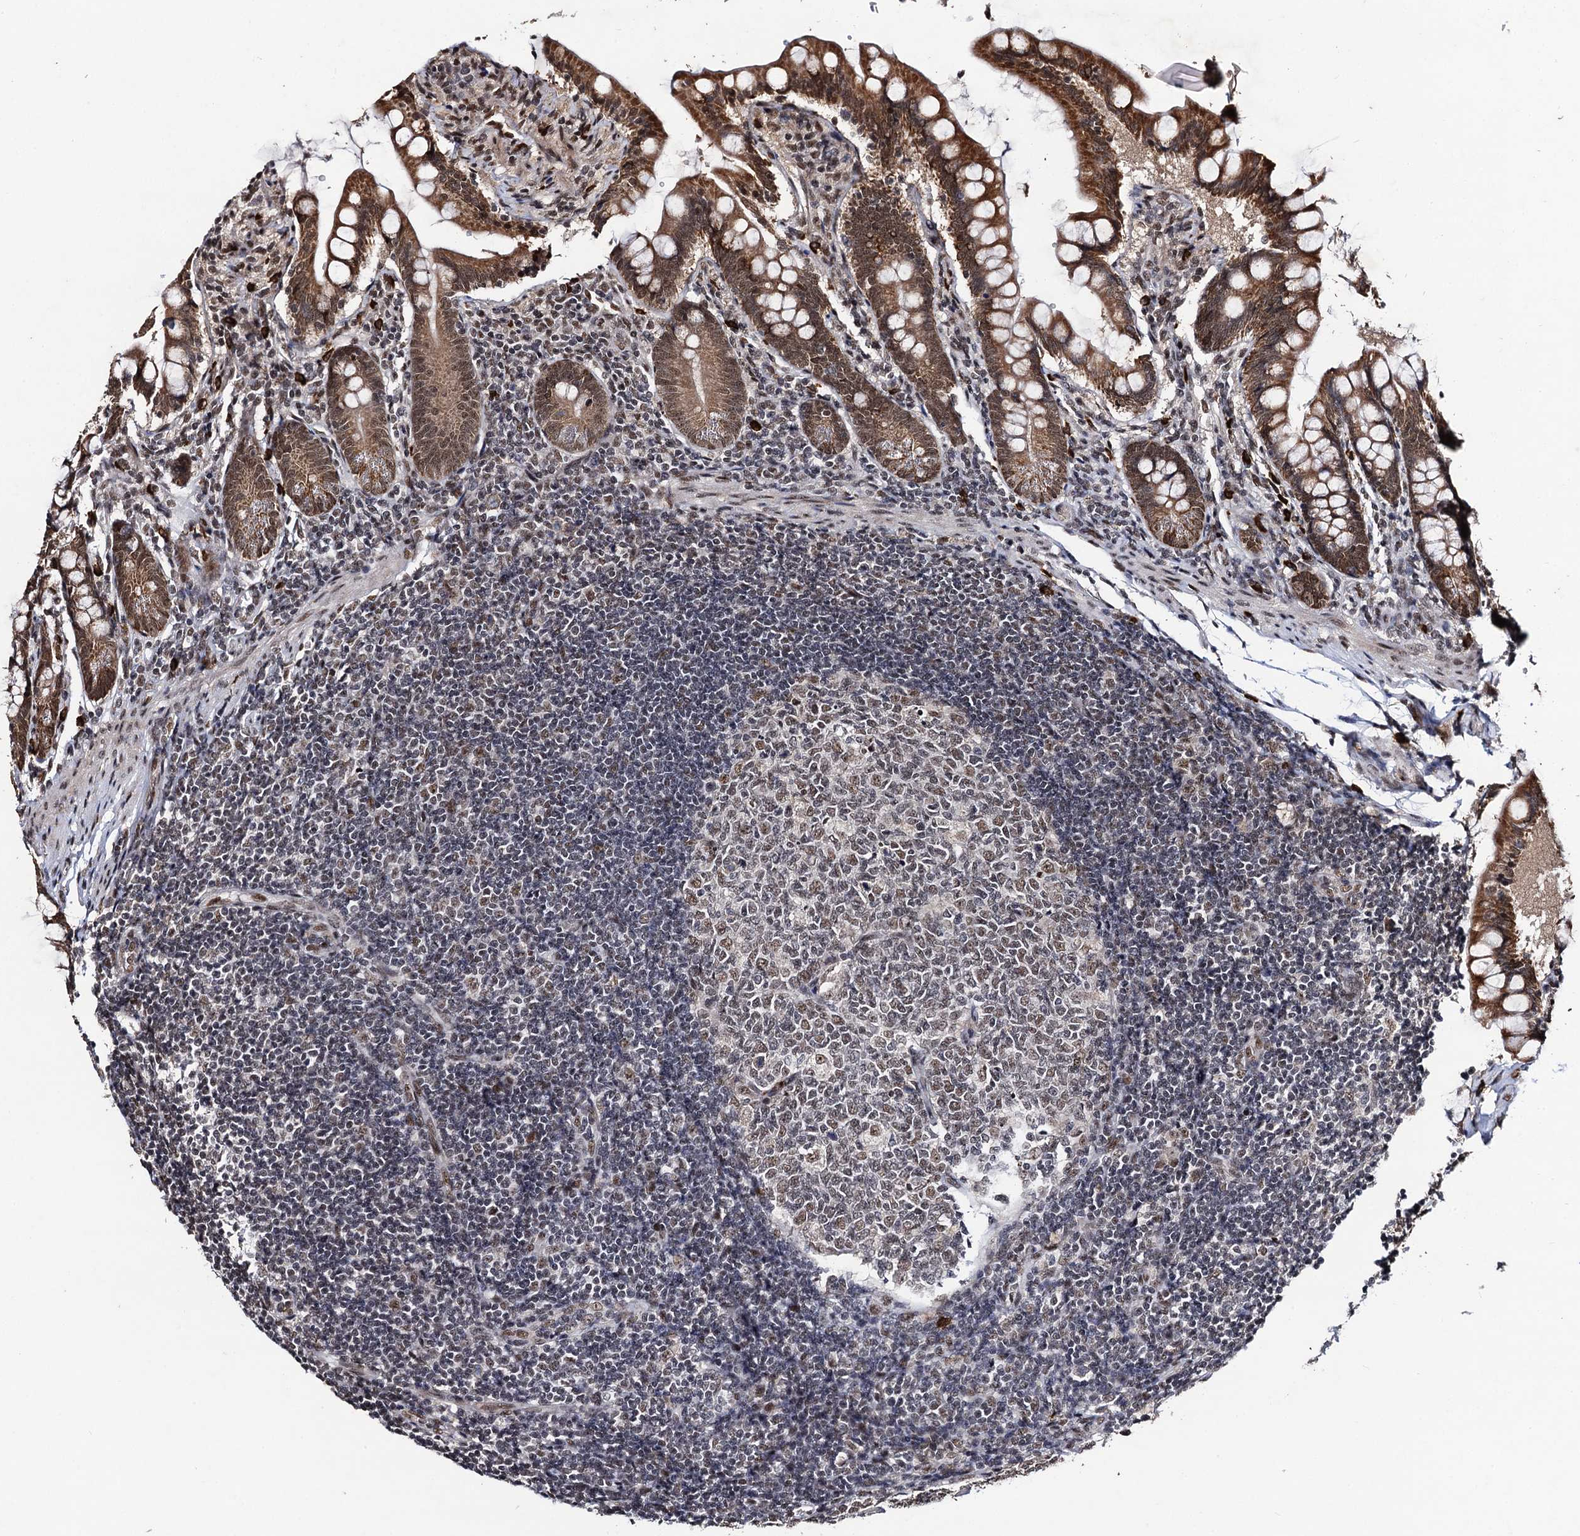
{"staining": {"intensity": "moderate", "quantity": ">75%", "location": "cytoplasmic/membranous,nuclear"}, "tissue": "small intestine", "cell_type": "Glandular cells", "image_type": "normal", "snomed": [{"axis": "morphology", "description": "Normal tissue, NOS"}, {"axis": "topography", "description": "Small intestine"}], "caption": "Brown immunohistochemical staining in unremarkable small intestine exhibits moderate cytoplasmic/membranous,nuclear positivity in about >75% of glandular cells.", "gene": "SFSWAP", "patient": {"sex": "male", "age": 7}}